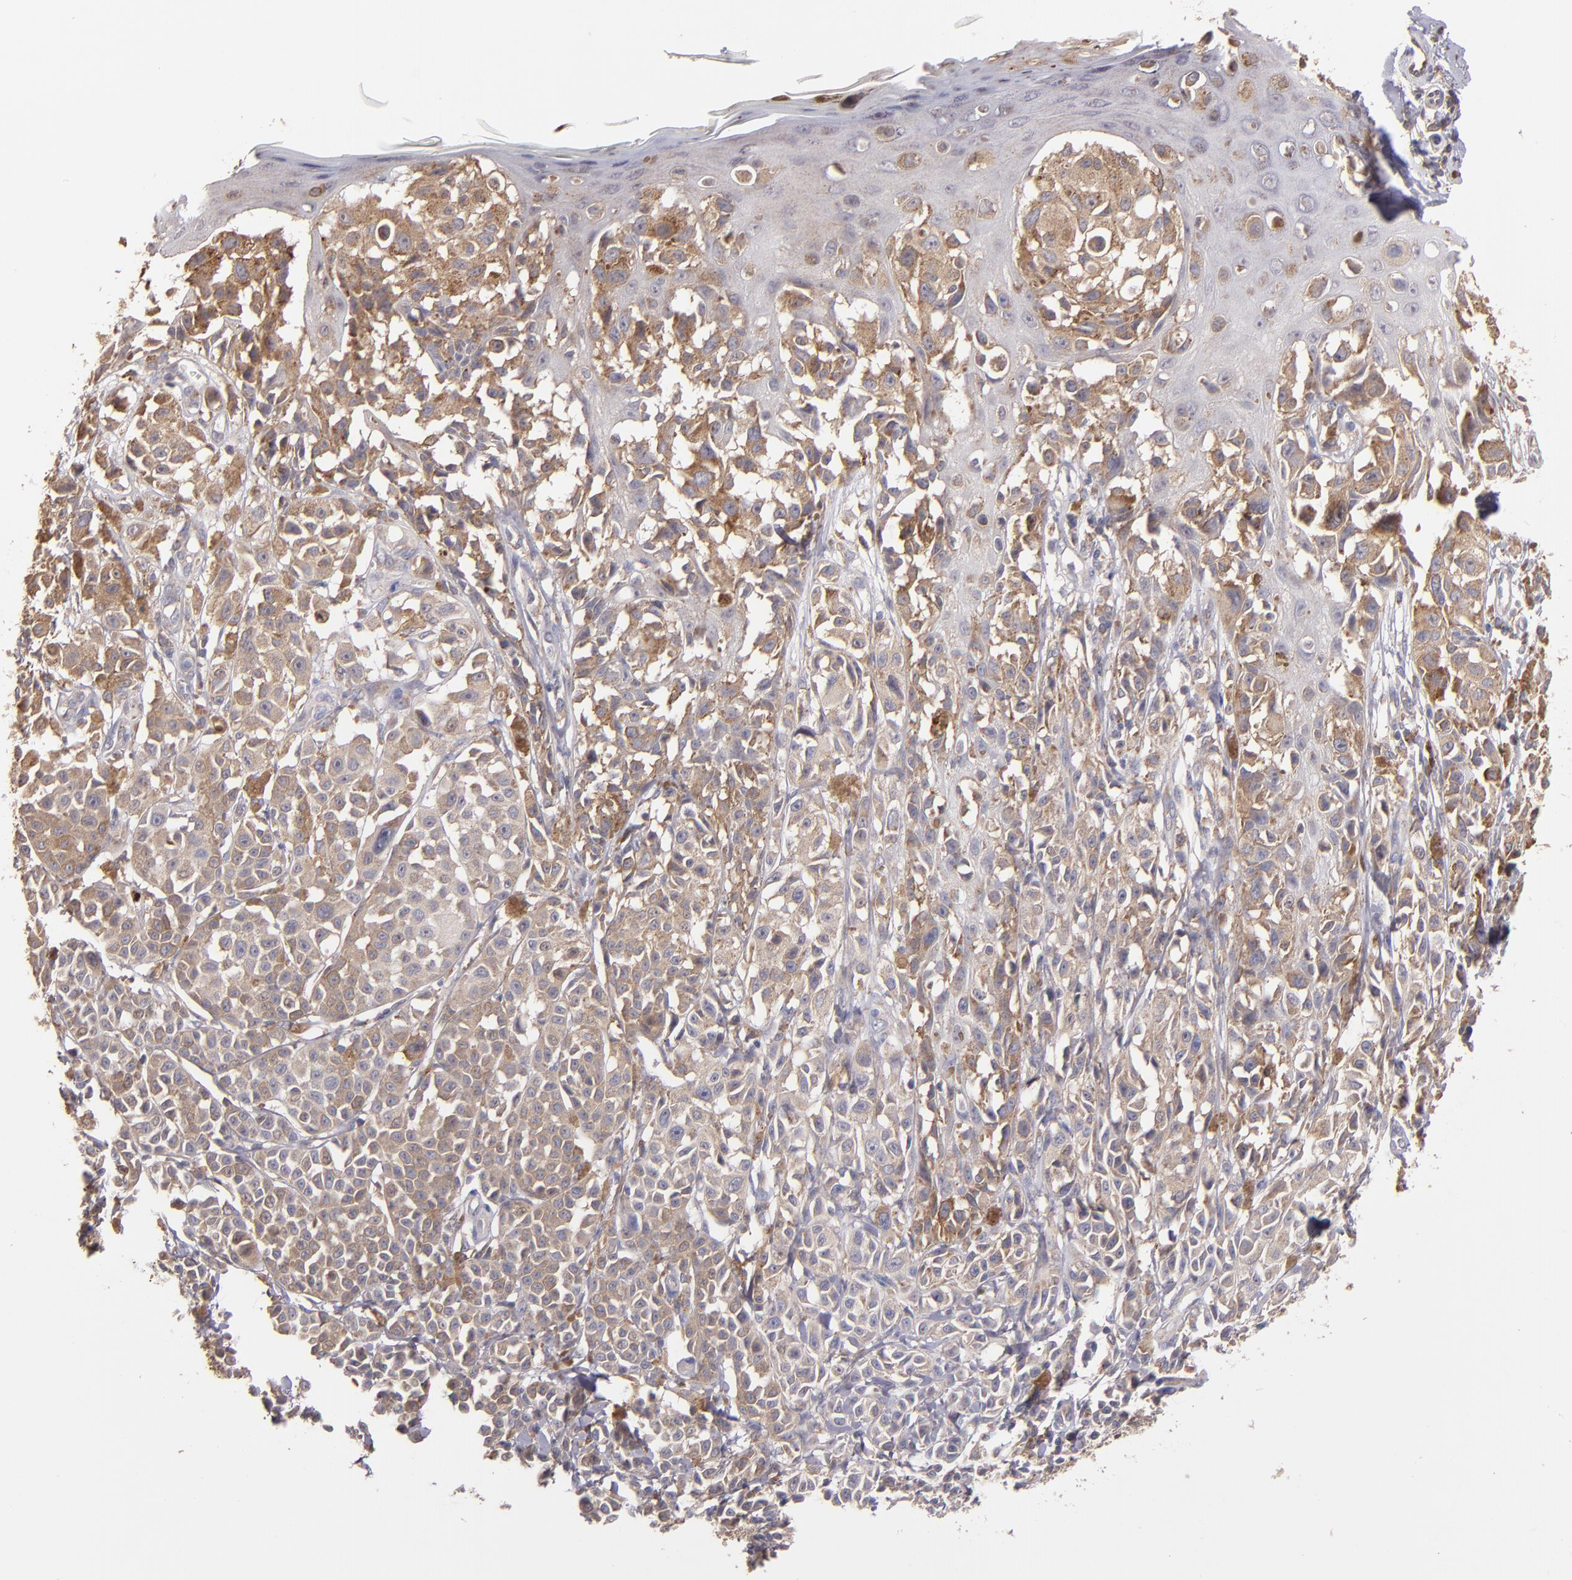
{"staining": {"intensity": "weak", "quantity": ">75%", "location": "cytoplasmic/membranous"}, "tissue": "melanoma", "cell_type": "Tumor cells", "image_type": "cancer", "snomed": [{"axis": "morphology", "description": "Malignant melanoma, NOS"}, {"axis": "topography", "description": "Skin"}], "caption": "Immunohistochemical staining of human melanoma displays low levels of weak cytoplasmic/membranous protein positivity in about >75% of tumor cells.", "gene": "IFIH1", "patient": {"sex": "female", "age": 38}}